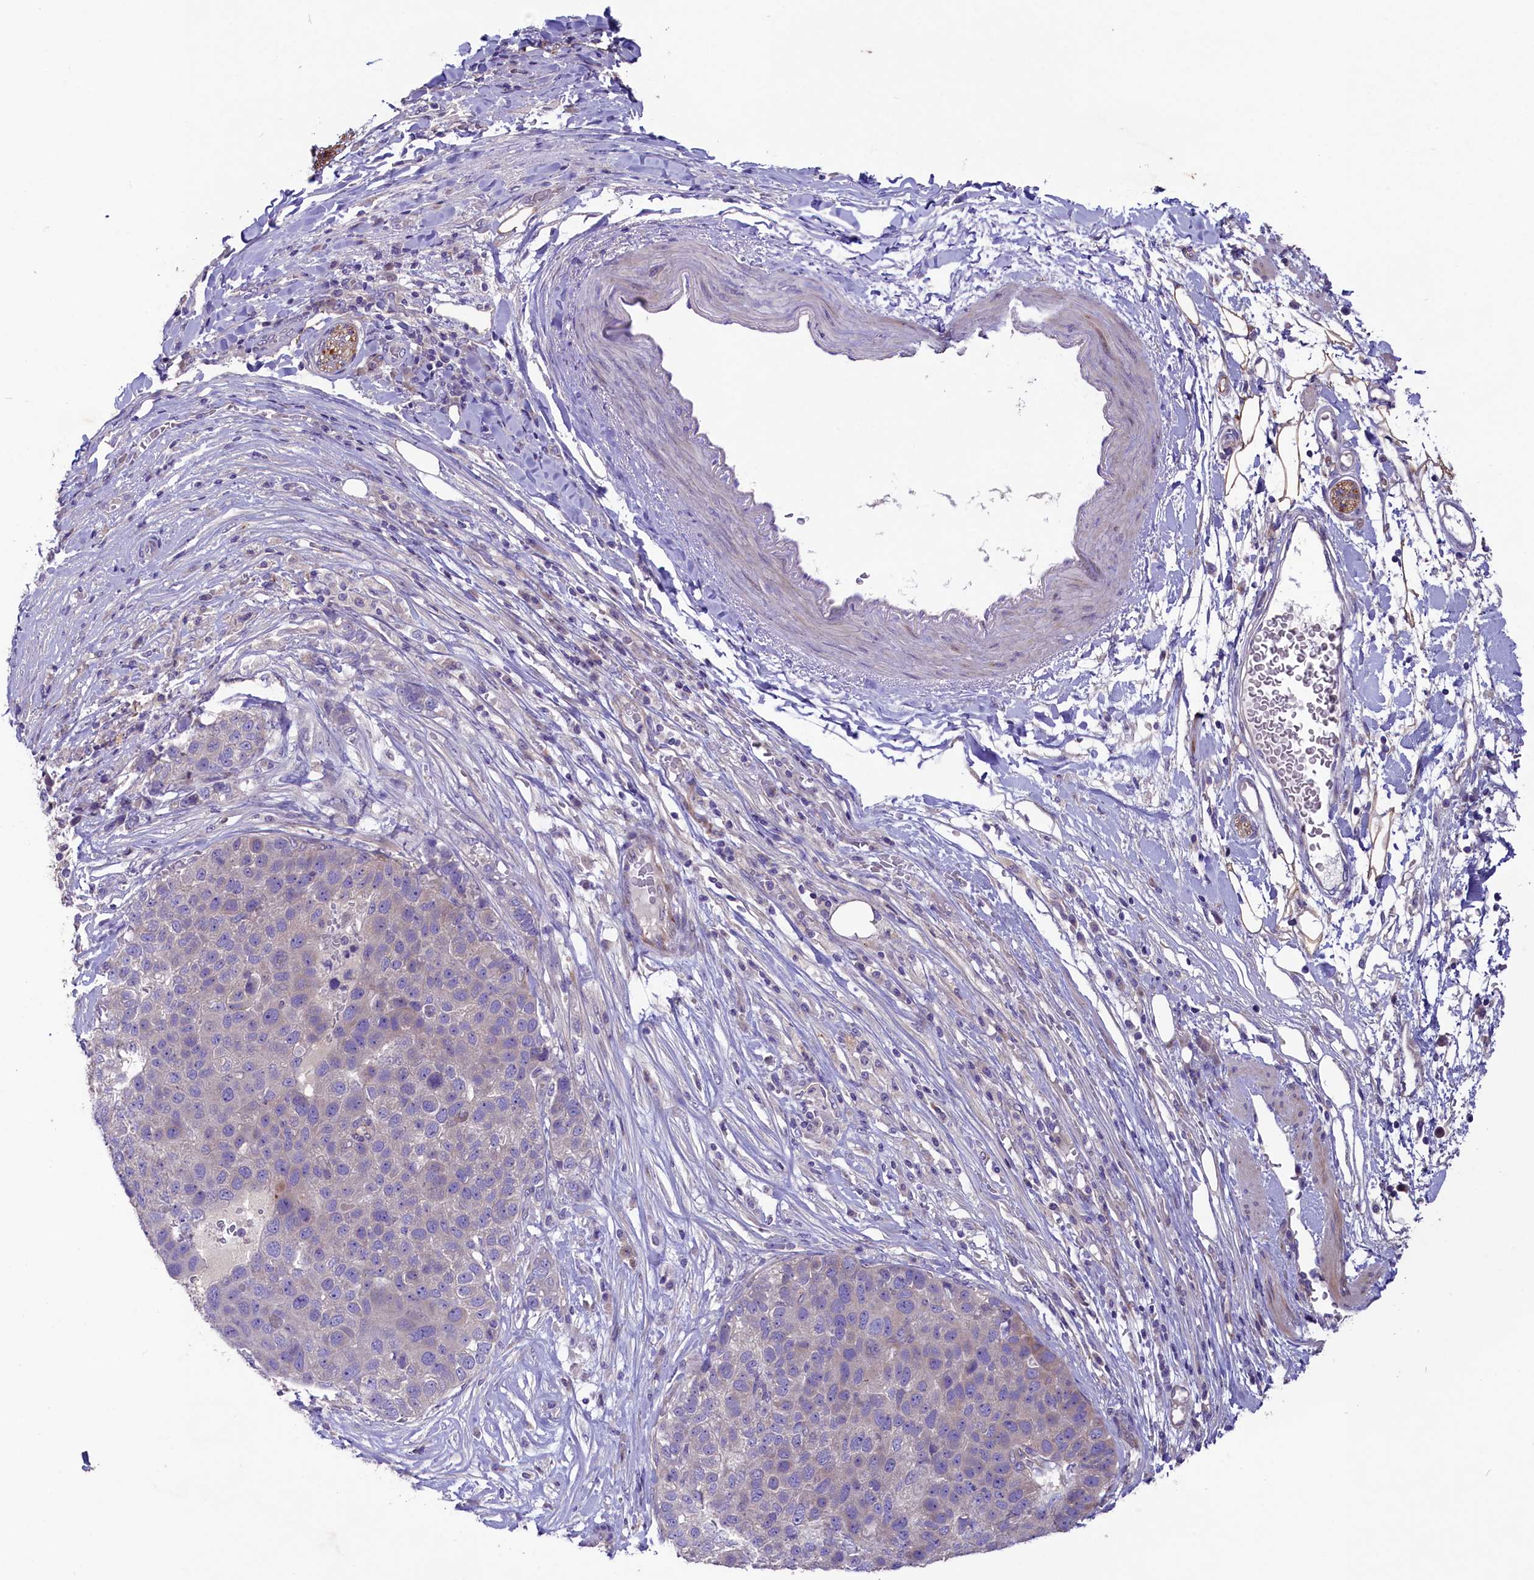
{"staining": {"intensity": "negative", "quantity": "none", "location": "none"}, "tissue": "pancreatic cancer", "cell_type": "Tumor cells", "image_type": "cancer", "snomed": [{"axis": "morphology", "description": "Adenocarcinoma, NOS"}, {"axis": "topography", "description": "Pancreas"}], "caption": "This is an immunohistochemistry photomicrograph of pancreatic cancer. There is no expression in tumor cells.", "gene": "CD99L2", "patient": {"sex": "female", "age": 61}}